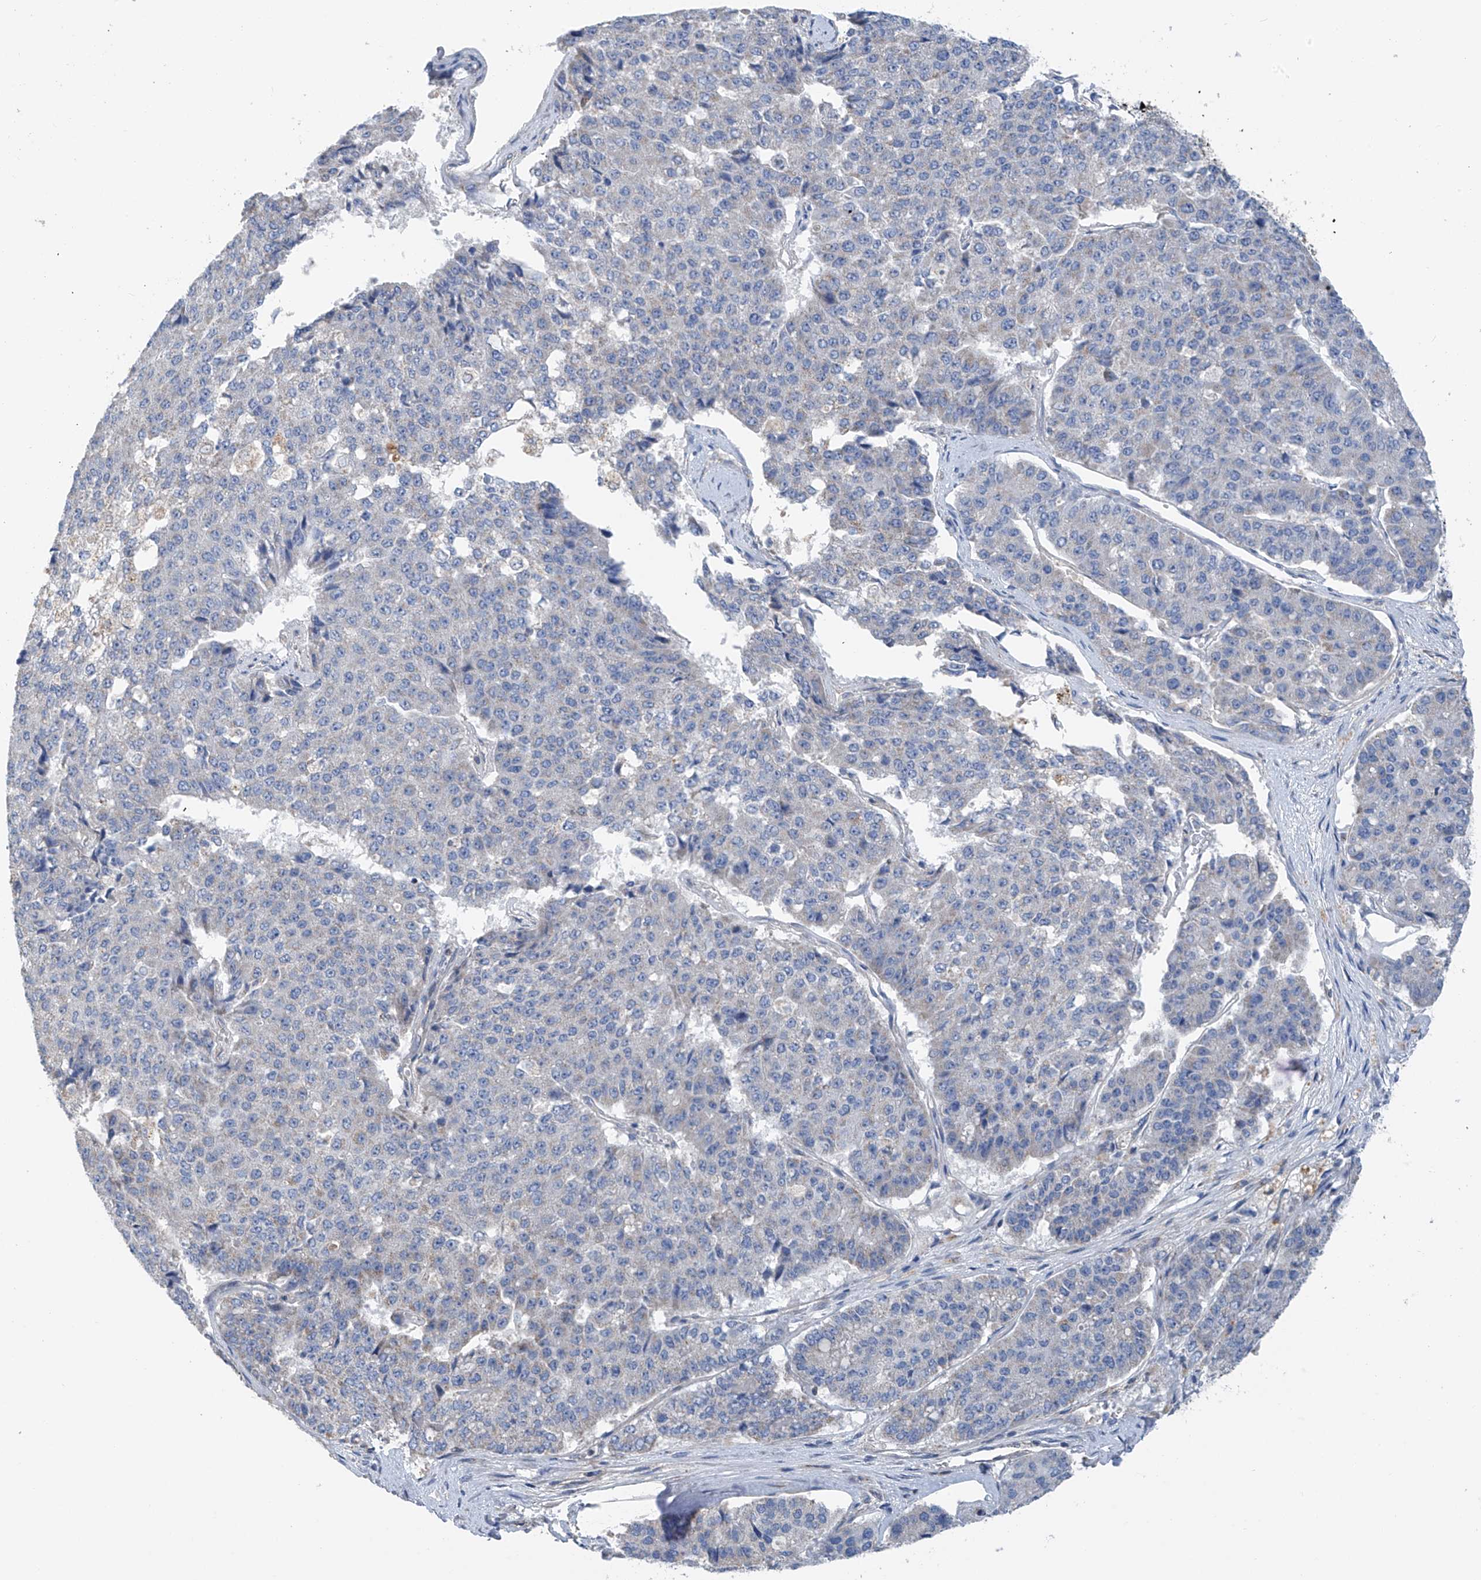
{"staining": {"intensity": "negative", "quantity": "none", "location": "none"}, "tissue": "pancreatic cancer", "cell_type": "Tumor cells", "image_type": "cancer", "snomed": [{"axis": "morphology", "description": "Adenocarcinoma, NOS"}, {"axis": "topography", "description": "Pancreas"}], "caption": "A micrograph of human pancreatic cancer (adenocarcinoma) is negative for staining in tumor cells.", "gene": "SYN3", "patient": {"sex": "male", "age": 50}}